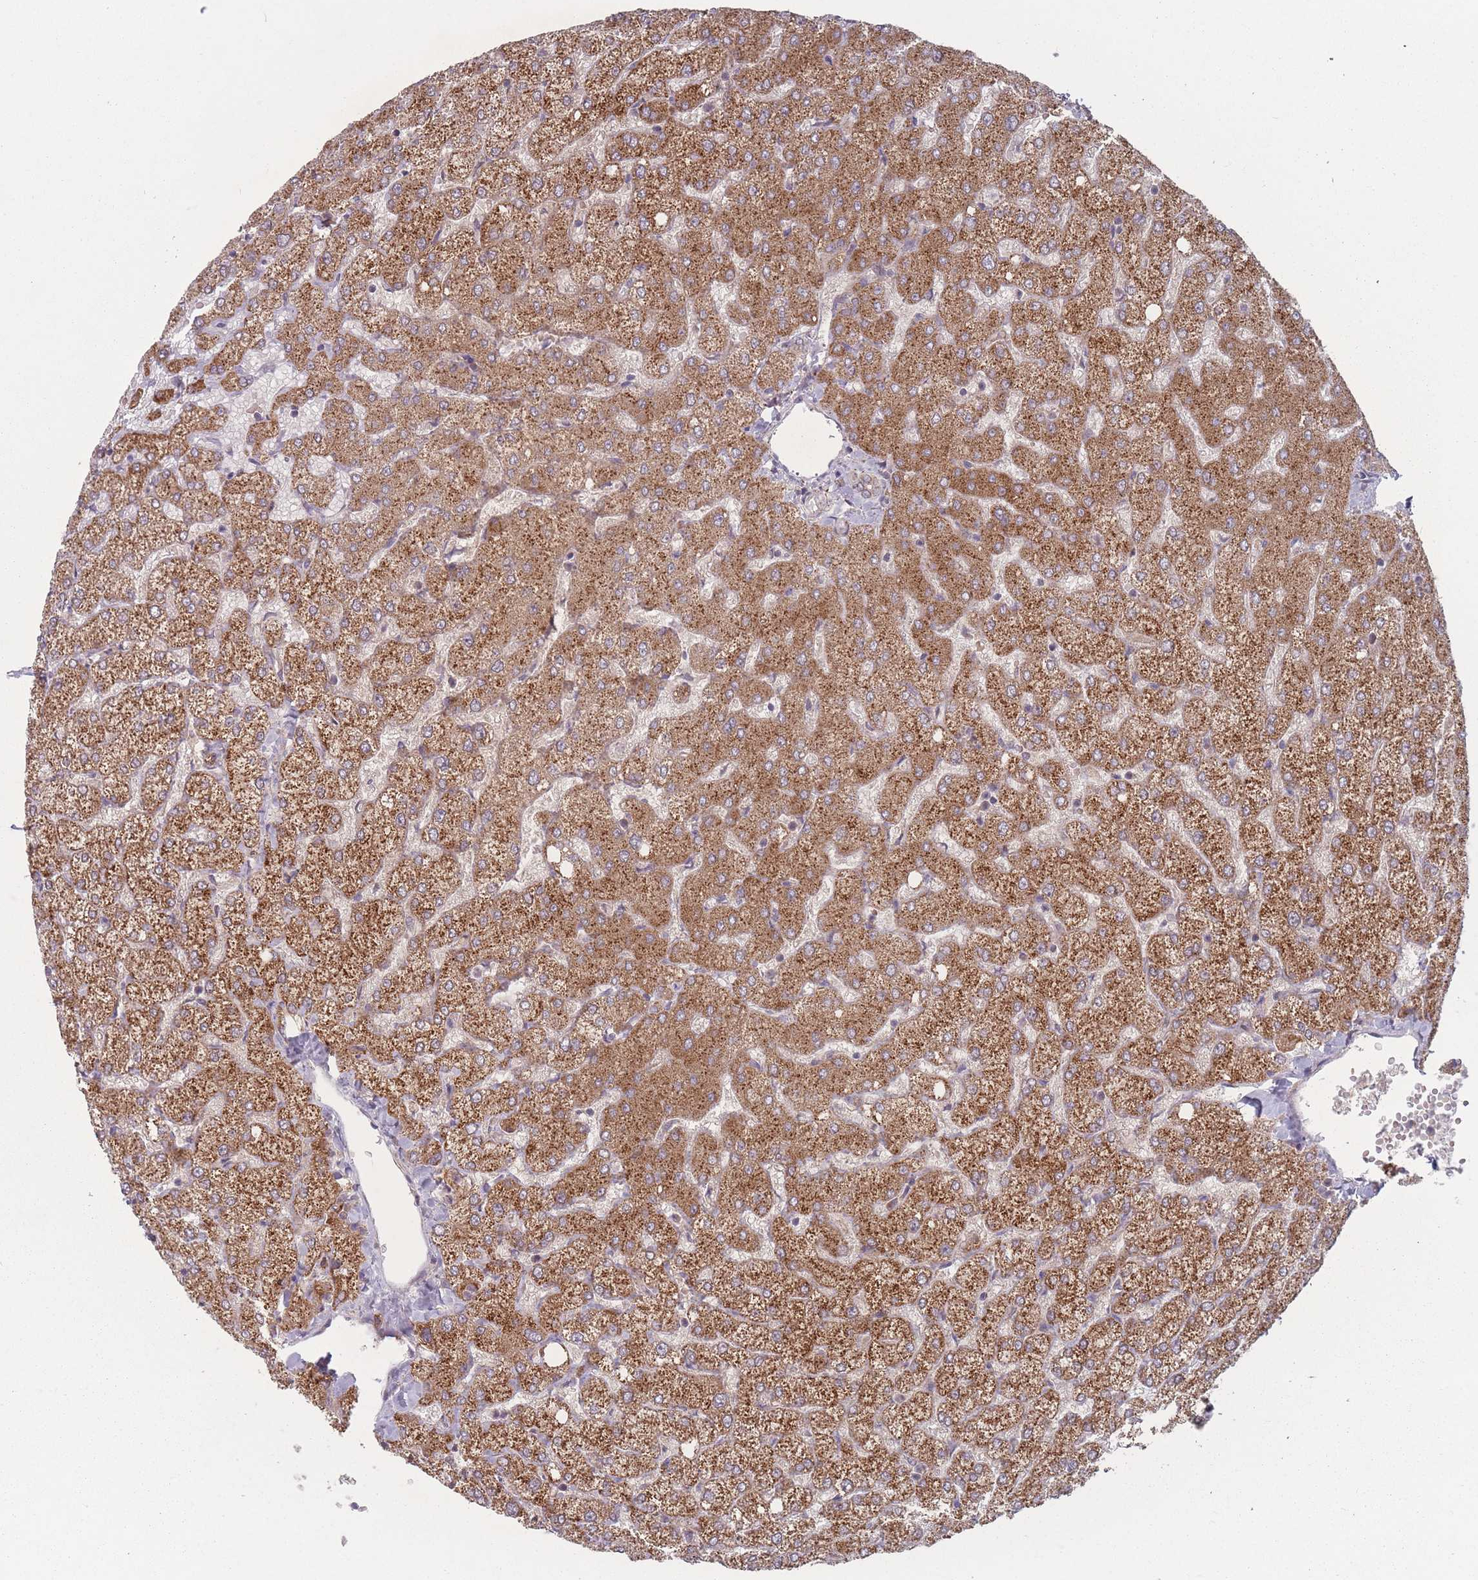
{"staining": {"intensity": "weak", "quantity": "<25%", "location": "cytoplasmic/membranous"}, "tissue": "liver", "cell_type": "Cholangiocytes", "image_type": "normal", "snomed": [{"axis": "morphology", "description": "Normal tissue, NOS"}, {"axis": "topography", "description": "Liver"}], "caption": "This is an immunohistochemistry photomicrograph of unremarkable human liver. There is no expression in cholangiocytes.", "gene": "OR10Q1", "patient": {"sex": "female", "age": 54}}